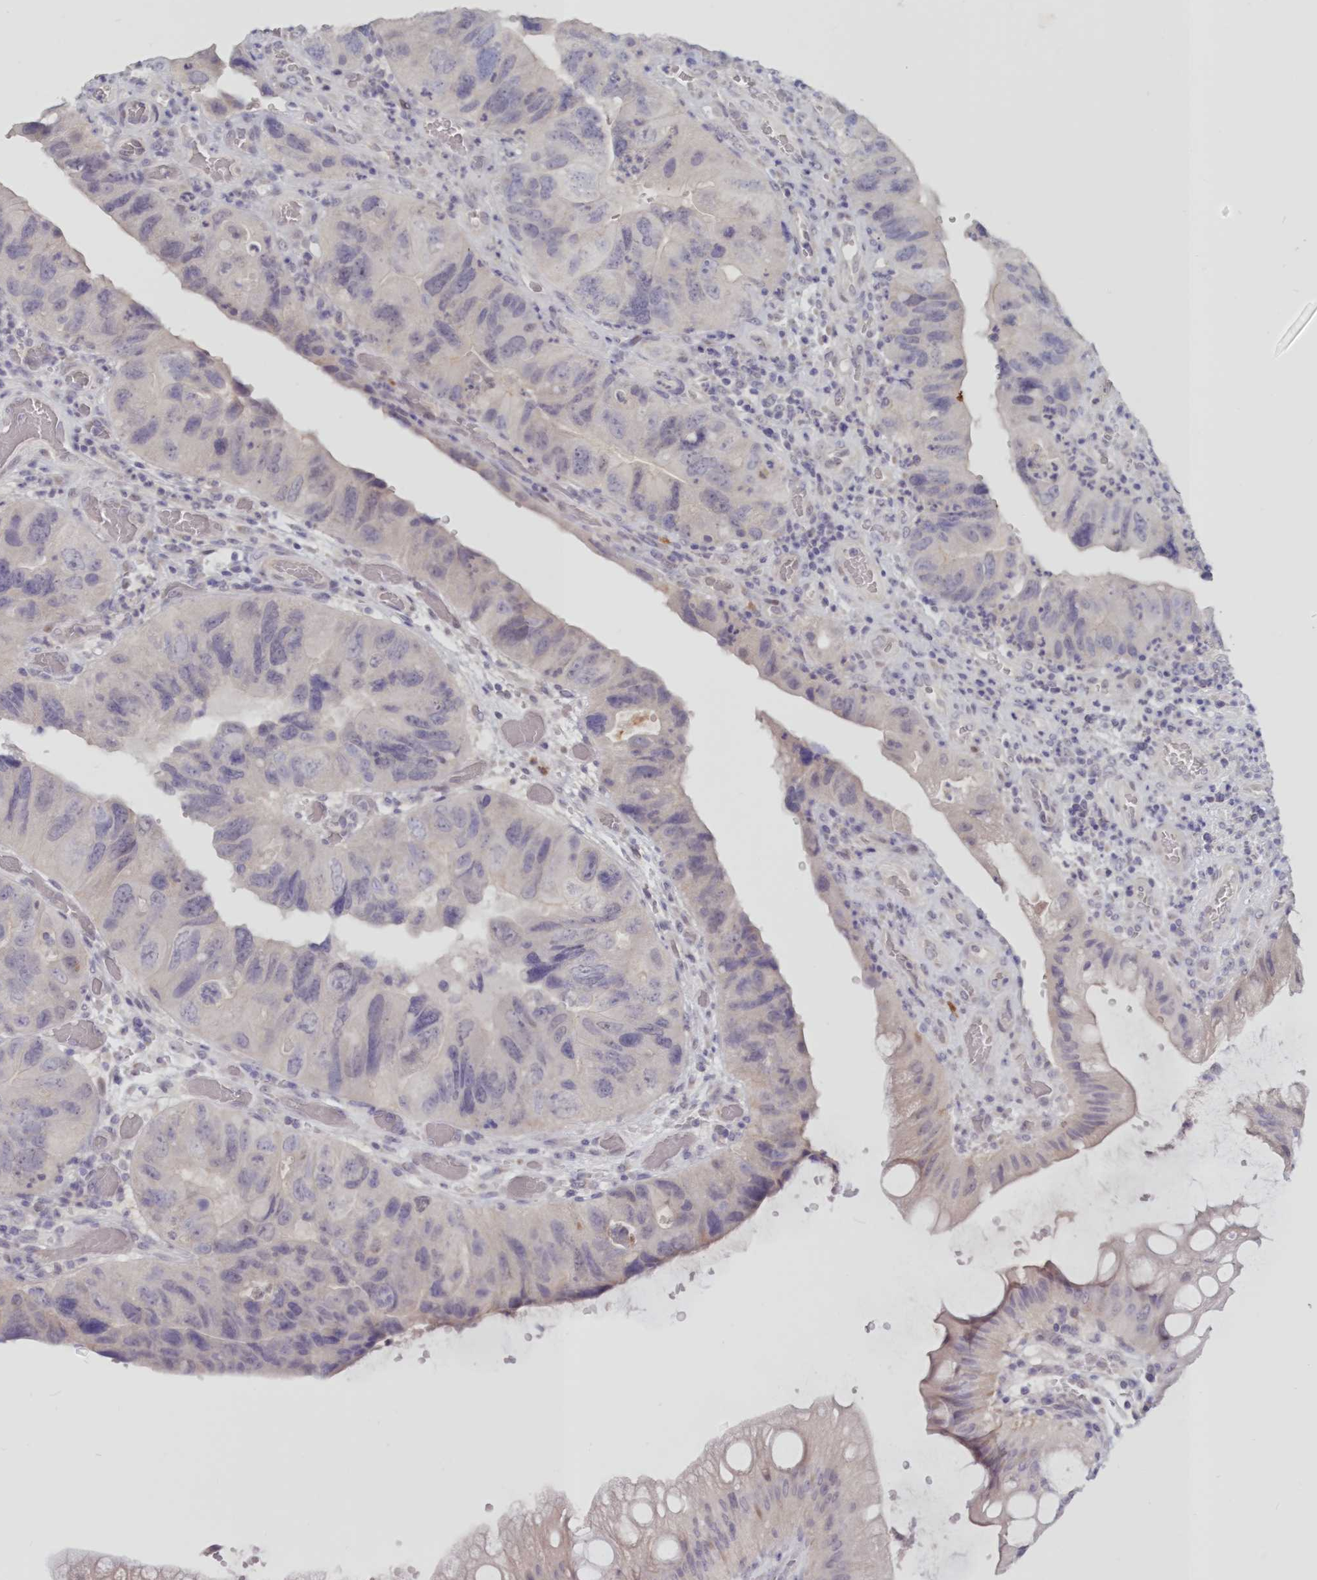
{"staining": {"intensity": "negative", "quantity": "none", "location": "none"}, "tissue": "colorectal cancer", "cell_type": "Tumor cells", "image_type": "cancer", "snomed": [{"axis": "morphology", "description": "Adenocarcinoma, NOS"}, {"axis": "topography", "description": "Rectum"}], "caption": "Tumor cells are negative for brown protein staining in colorectal cancer (adenocarcinoma). The staining was performed using DAB to visualize the protein expression in brown, while the nuclei were stained in blue with hematoxylin (Magnification: 20x).", "gene": "SNED1", "patient": {"sex": "male", "age": 63}}